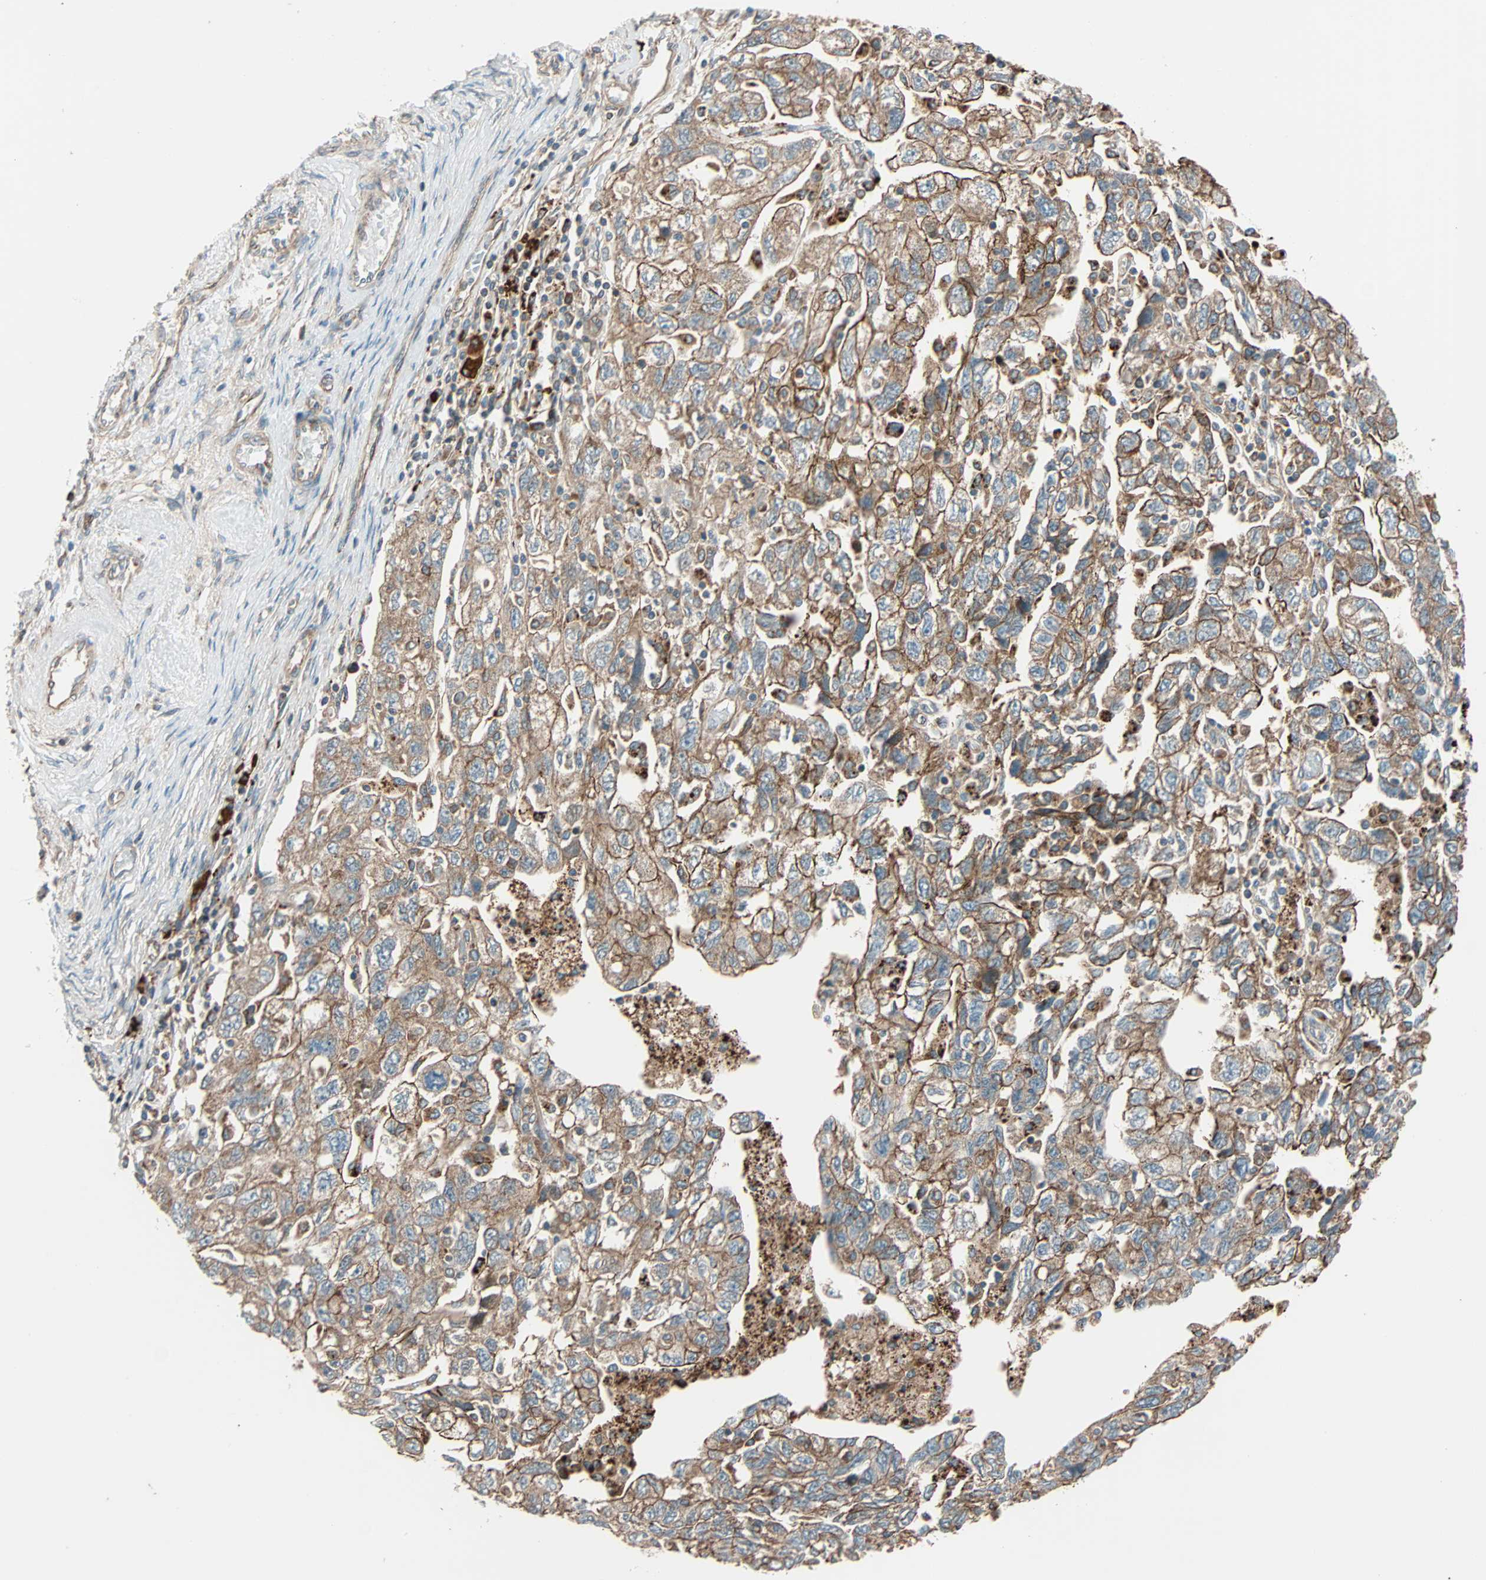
{"staining": {"intensity": "moderate", "quantity": ">75%", "location": "cytoplasmic/membranous"}, "tissue": "ovarian cancer", "cell_type": "Tumor cells", "image_type": "cancer", "snomed": [{"axis": "morphology", "description": "Carcinoma, NOS"}, {"axis": "morphology", "description": "Cystadenocarcinoma, serous, NOS"}, {"axis": "topography", "description": "Ovary"}], "caption": "Human ovarian serous cystadenocarcinoma stained with a brown dye shows moderate cytoplasmic/membranous positive positivity in about >75% of tumor cells.", "gene": "PHYH", "patient": {"sex": "female", "age": 69}}